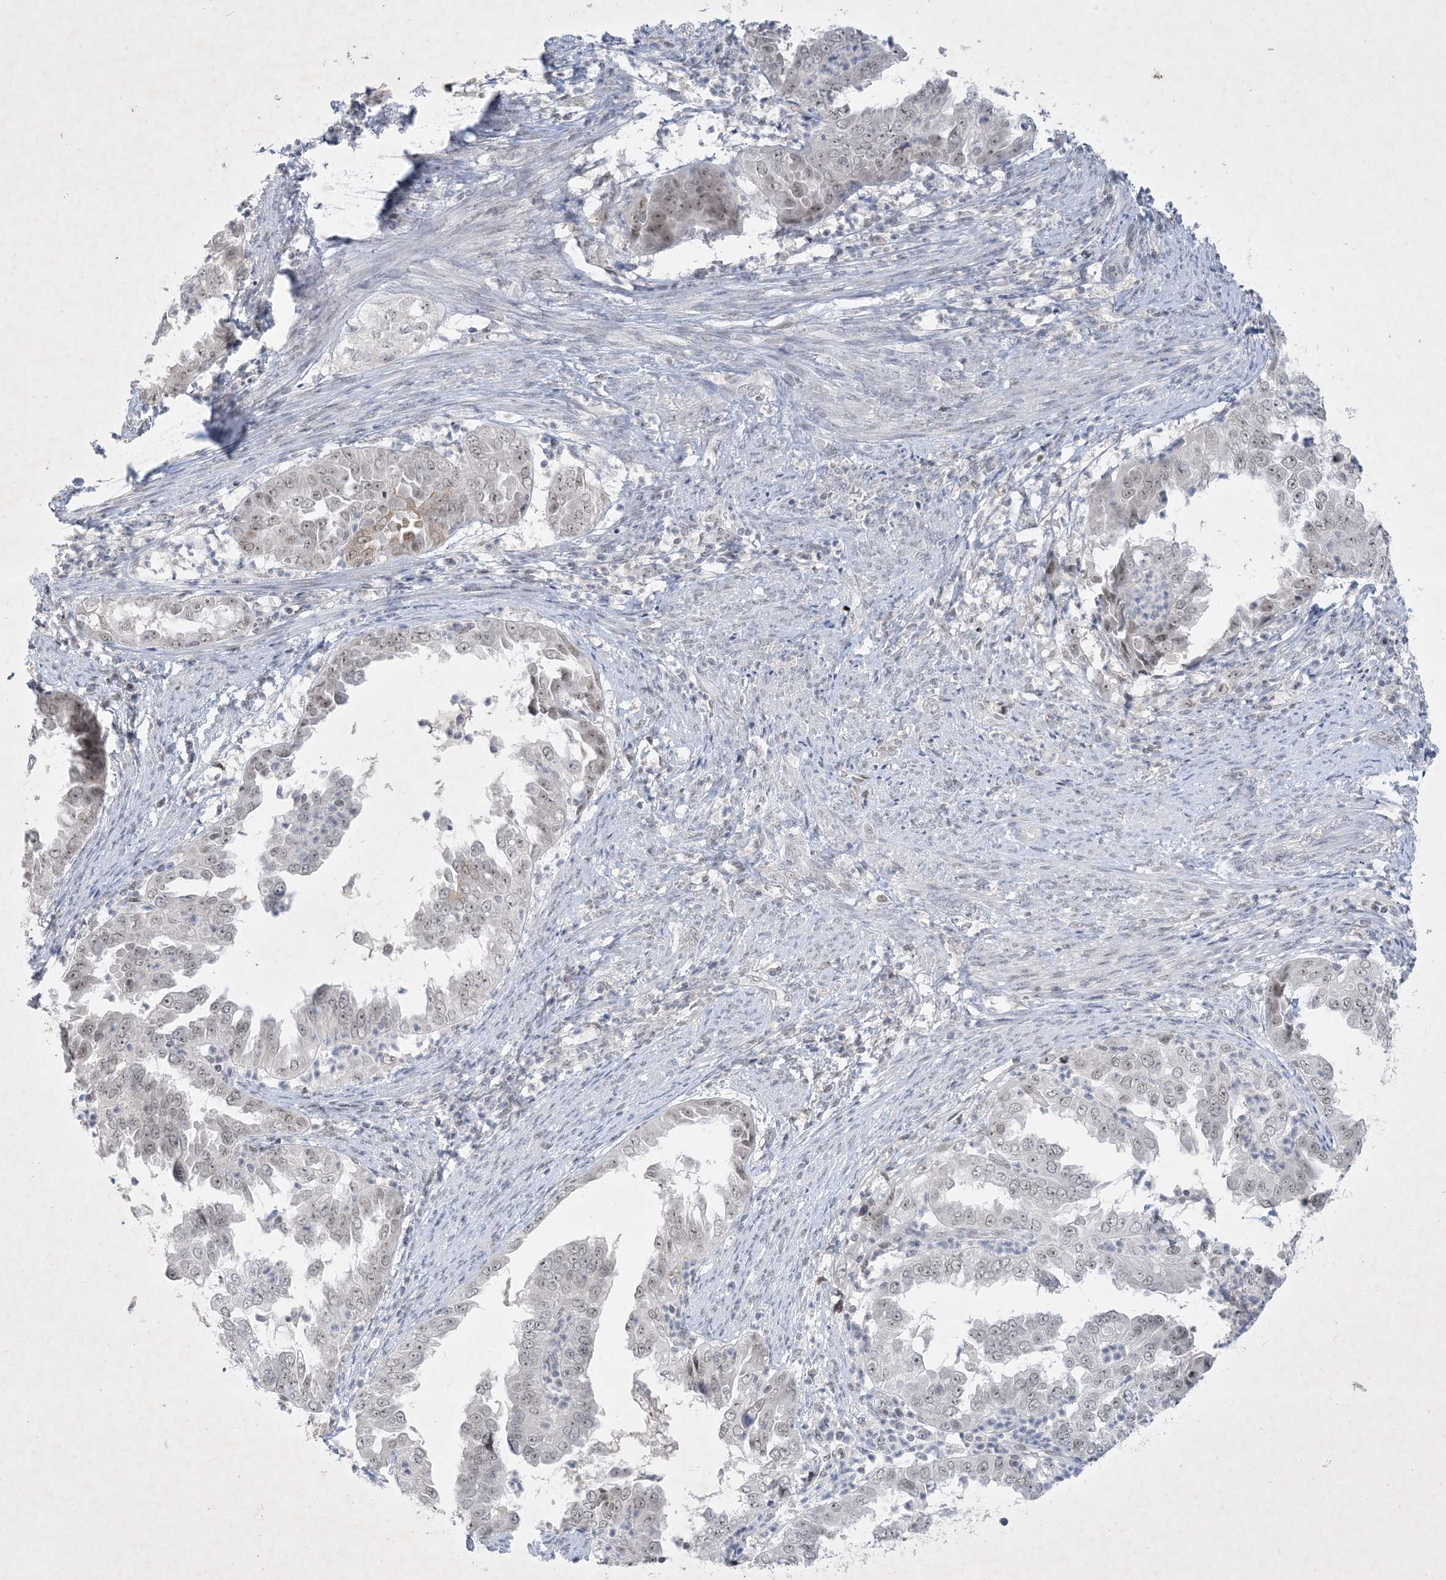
{"staining": {"intensity": "weak", "quantity": ">75%", "location": "nuclear"}, "tissue": "endometrial cancer", "cell_type": "Tumor cells", "image_type": "cancer", "snomed": [{"axis": "morphology", "description": "Adenocarcinoma, NOS"}, {"axis": "topography", "description": "Endometrium"}], "caption": "High-power microscopy captured an immunohistochemistry image of adenocarcinoma (endometrial), revealing weak nuclear expression in approximately >75% of tumor cells.", "gene": "ZNF674", "patient": {"sex": "female", "age": 85}}